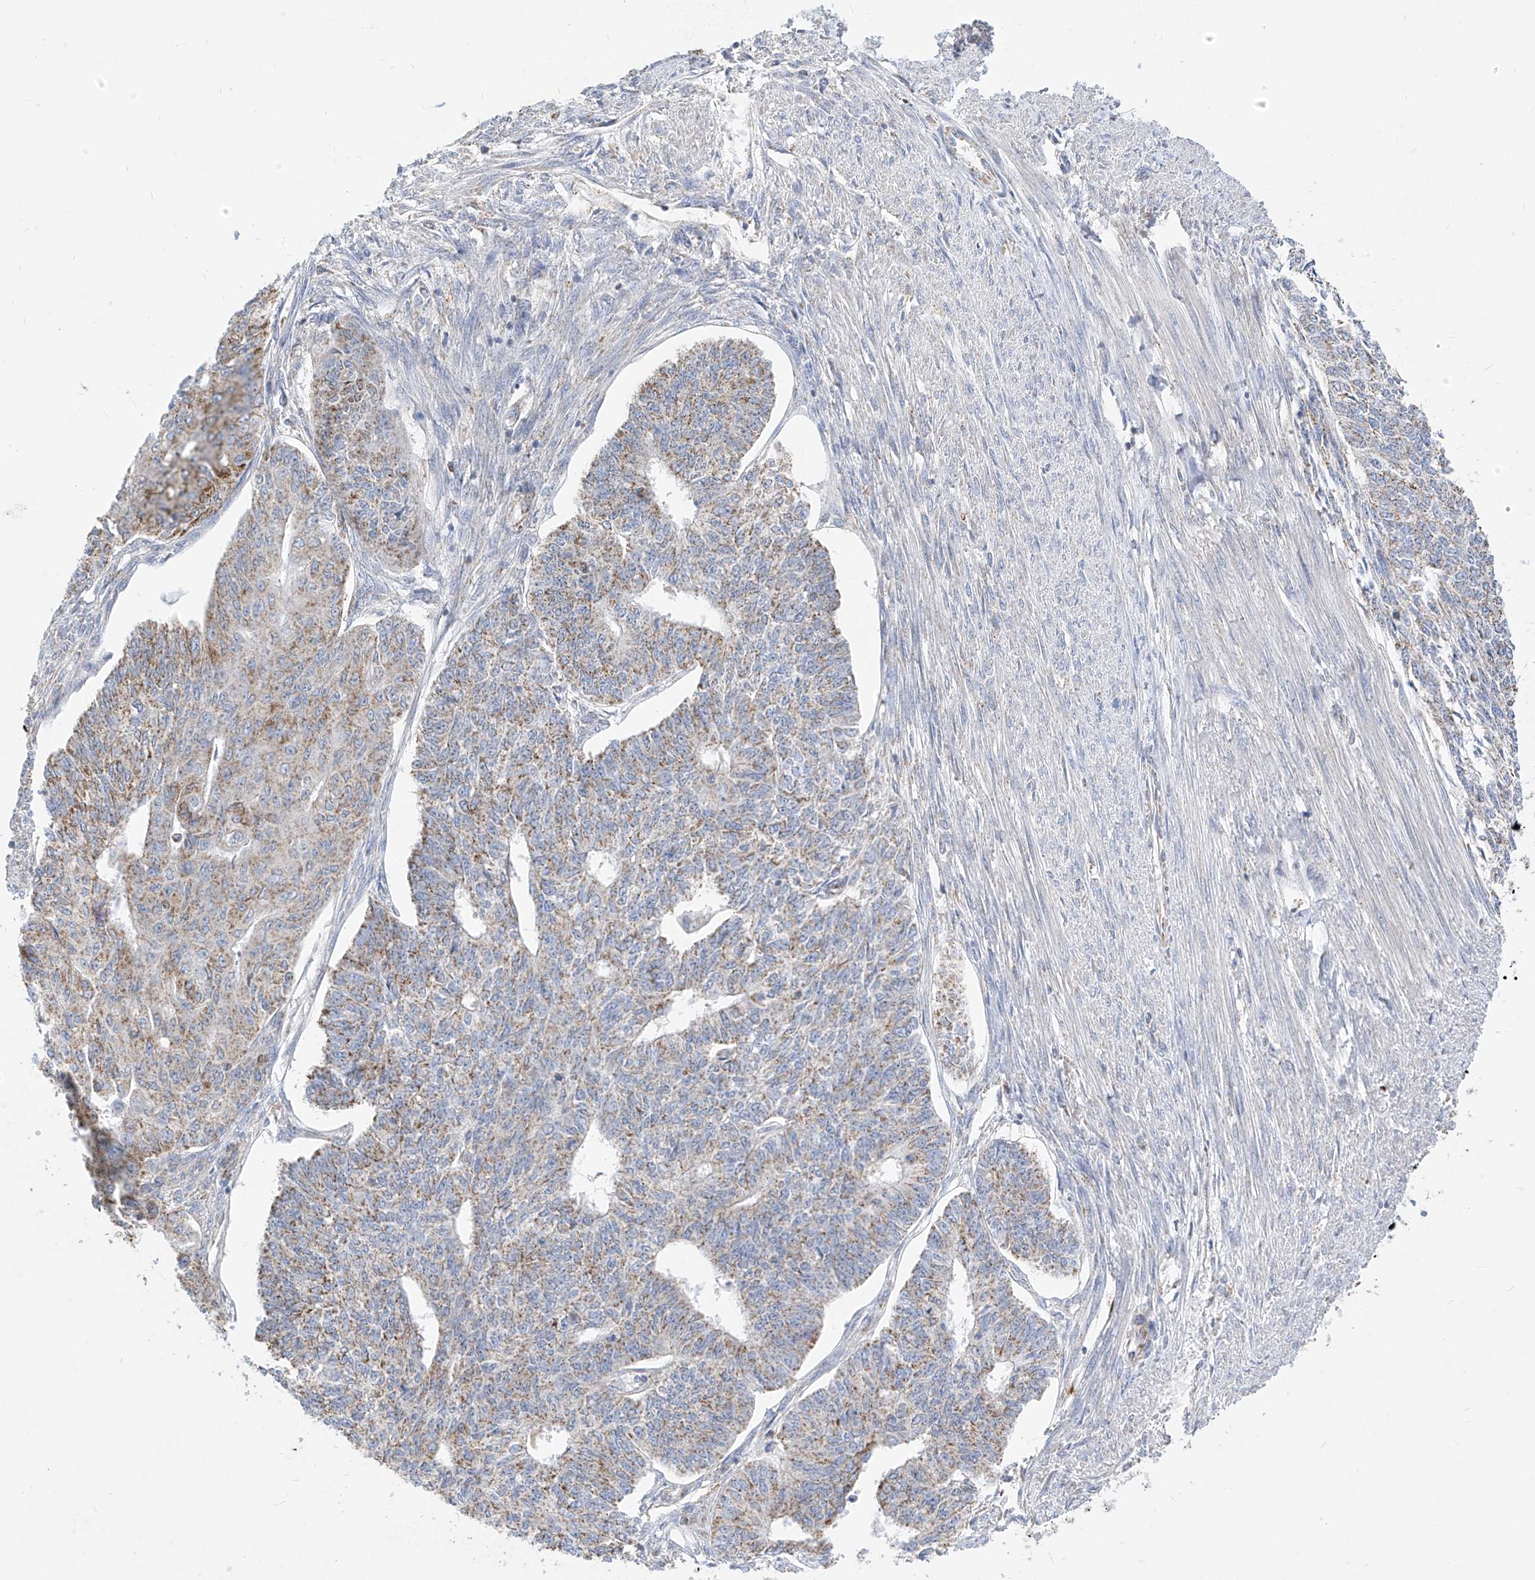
{"staining": {"intensity": "moderate", "quantity": "25%-75%", "location": "cytoplasmic/membranous"}, "tissue": "endometrial cancer", "cell_type": "Tumor cells", "image_type": "cancer", "snomed": [{"axis": "morphology", "description": "Adenocarcinoma, NOS"}, {"axis": "topography", "description": "Endometrium"}], "caption": "The histopathology image exhibits immunohistochemical staining of adenocarcinoma (endometrial). There is moderate cytoplasmic/membranous staining is identified in about 25%-75% of tumor cells.", "gene": "RASA2", "patient": {"sex": "female", "age": 32}}